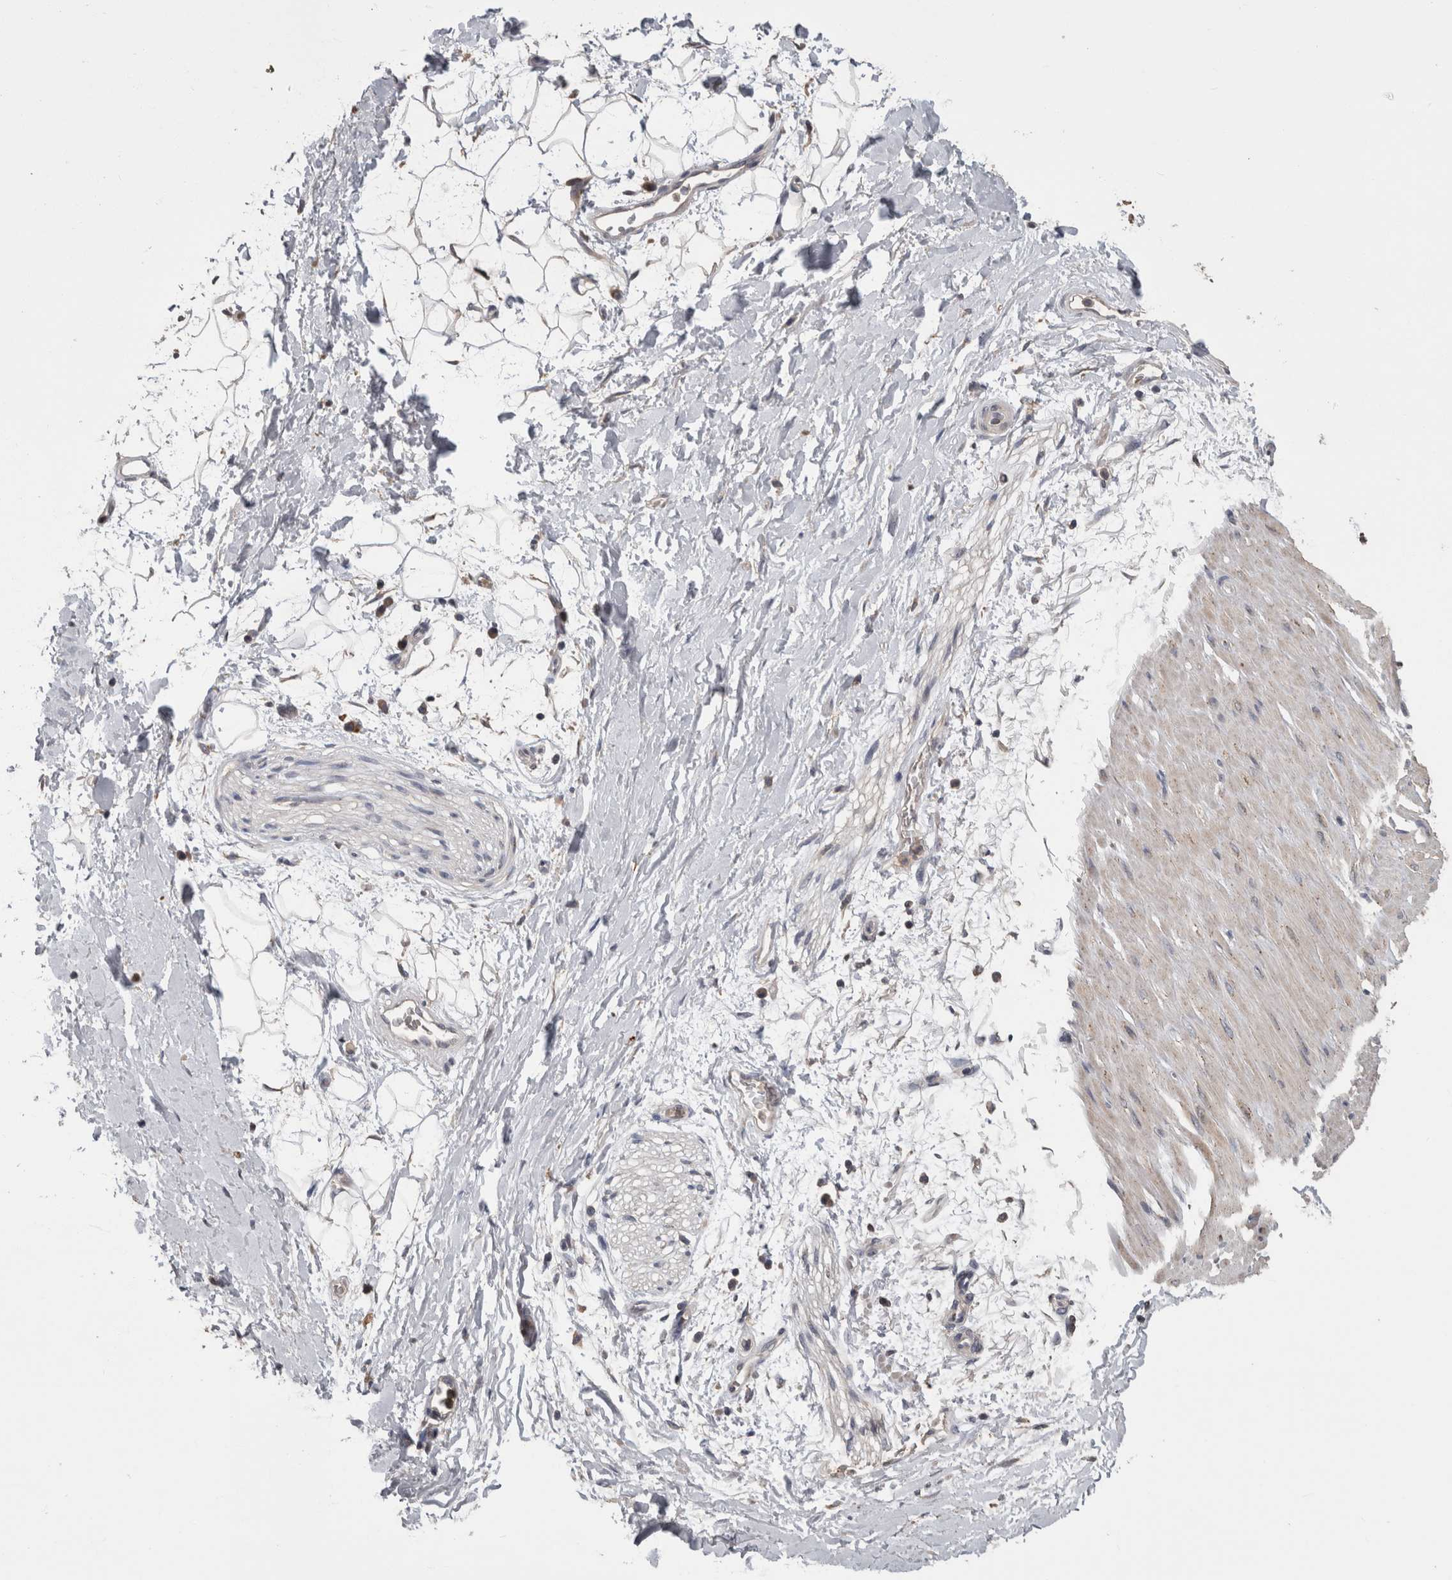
{"staining": {"intensity": "weak", "quantity": ">75%", "location": "cytoplasmic/membranous"}, "tissue": "adipose tissue", "cell_type": "Adipocytes", "image_type": "normal", "snomed": [{"axis": "morphology", "description": "Normal tissue, NOS"}, {"axis": "topography", "description": "Soft tissue"}], "caption": "IHC photomicrograph of benign adipose tissue stained for a protein (brown), which exhibits low levels of weak cytoplasmic/membranous positivity in about >75% of adipocytes.", "gene": "ANXA13", "patient": {"sex": "male", "age": 72}}